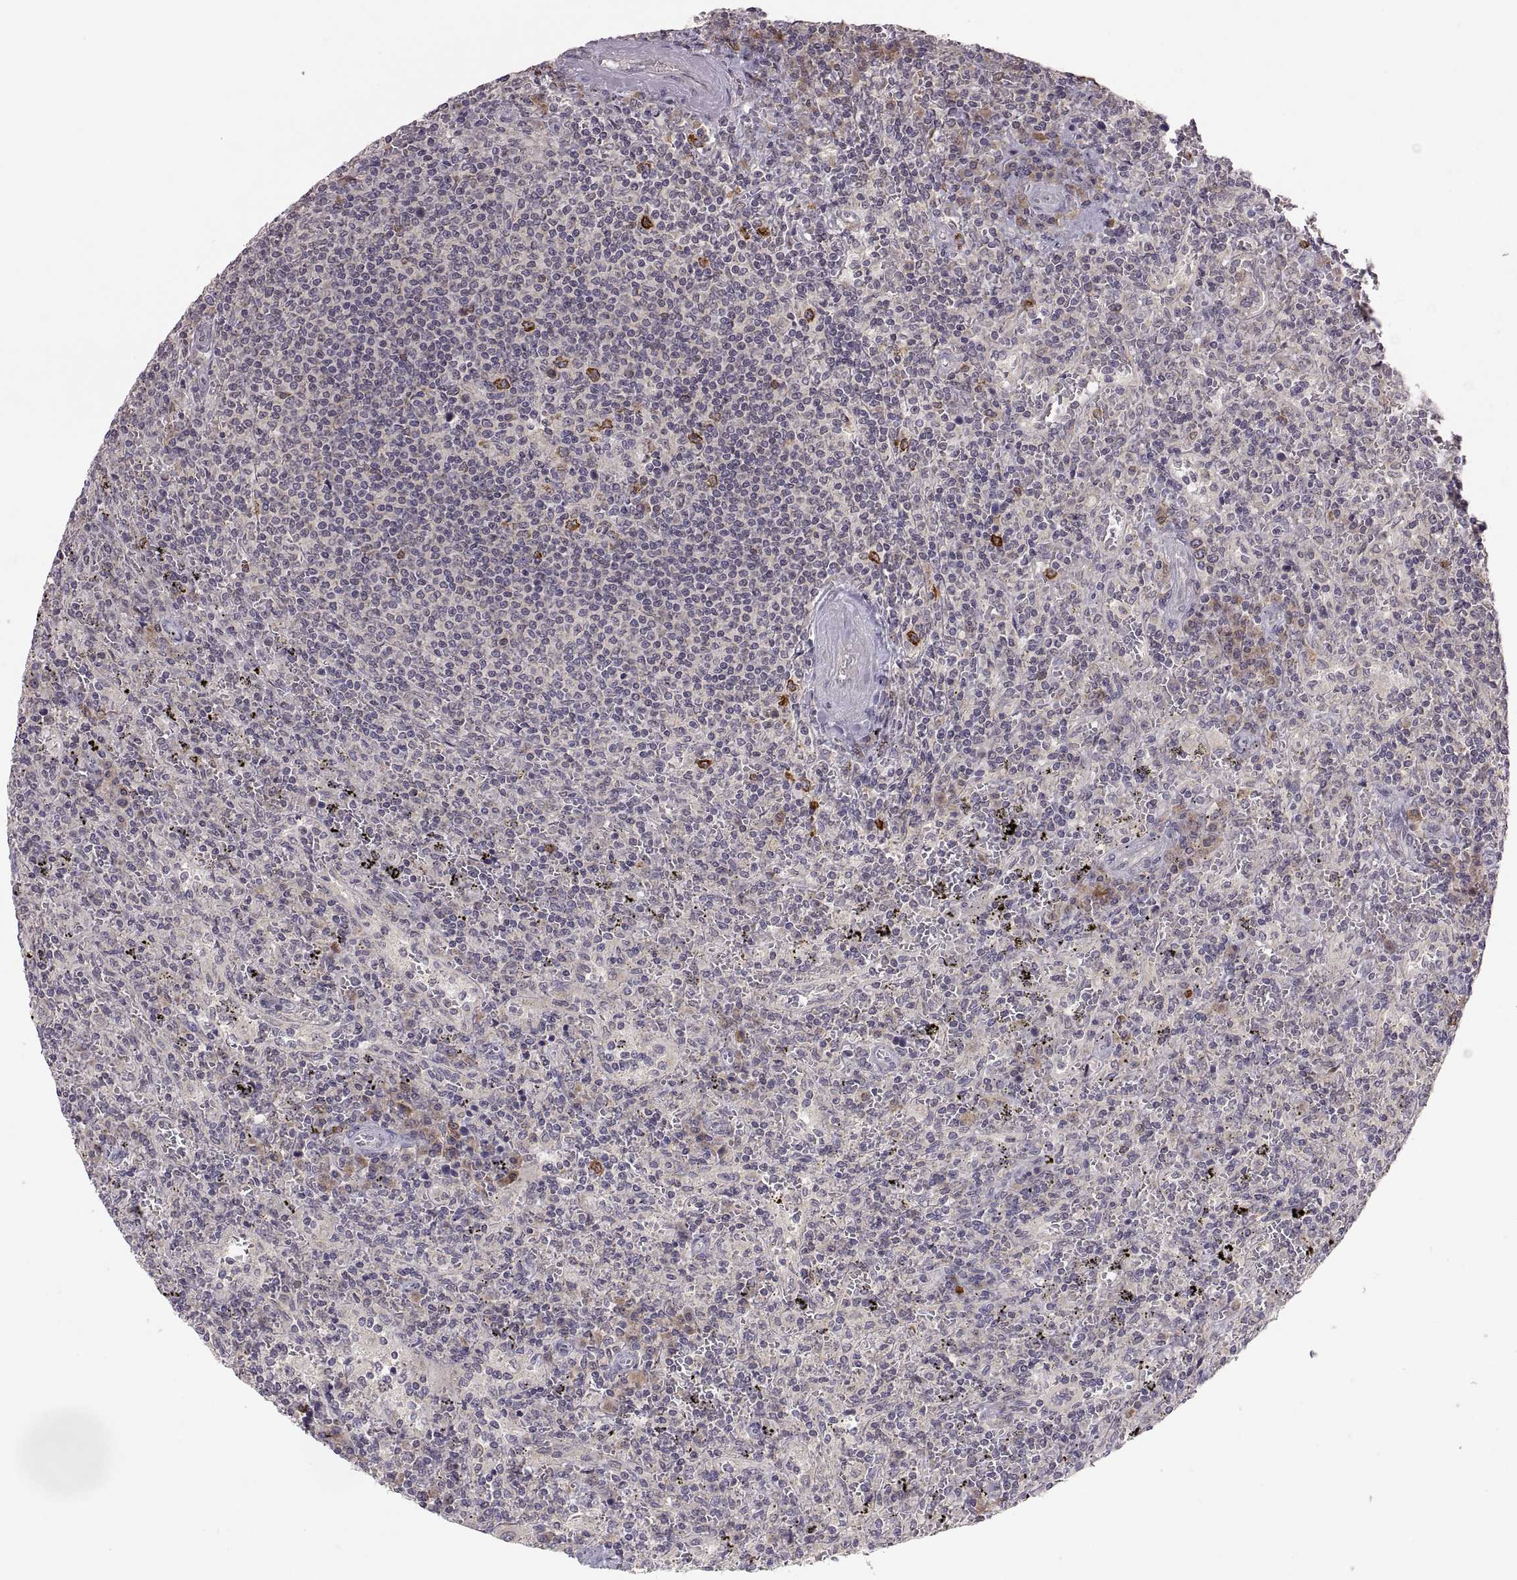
{"staining": {"intensity": "negative", "quantity": "none", "location": "none"}, "tissue": "lymphoma", "cell_type": "Tumor cells", "image_type": "cancer", "snomed": [{"axis": "morphology", "description": "Malignant lymphoma, non-Hodgkin's type, Low grade"}, {"axis": "topography", "description": "Spleen"}], "caption": "Malignant lymphoma, non-Hodgkin's type (low-grade) was stained to show a protein in brown. There is no significant expression in tumor cells.", "gene": "HMGCR", "patient": {"sex": "male", "age": 62}}